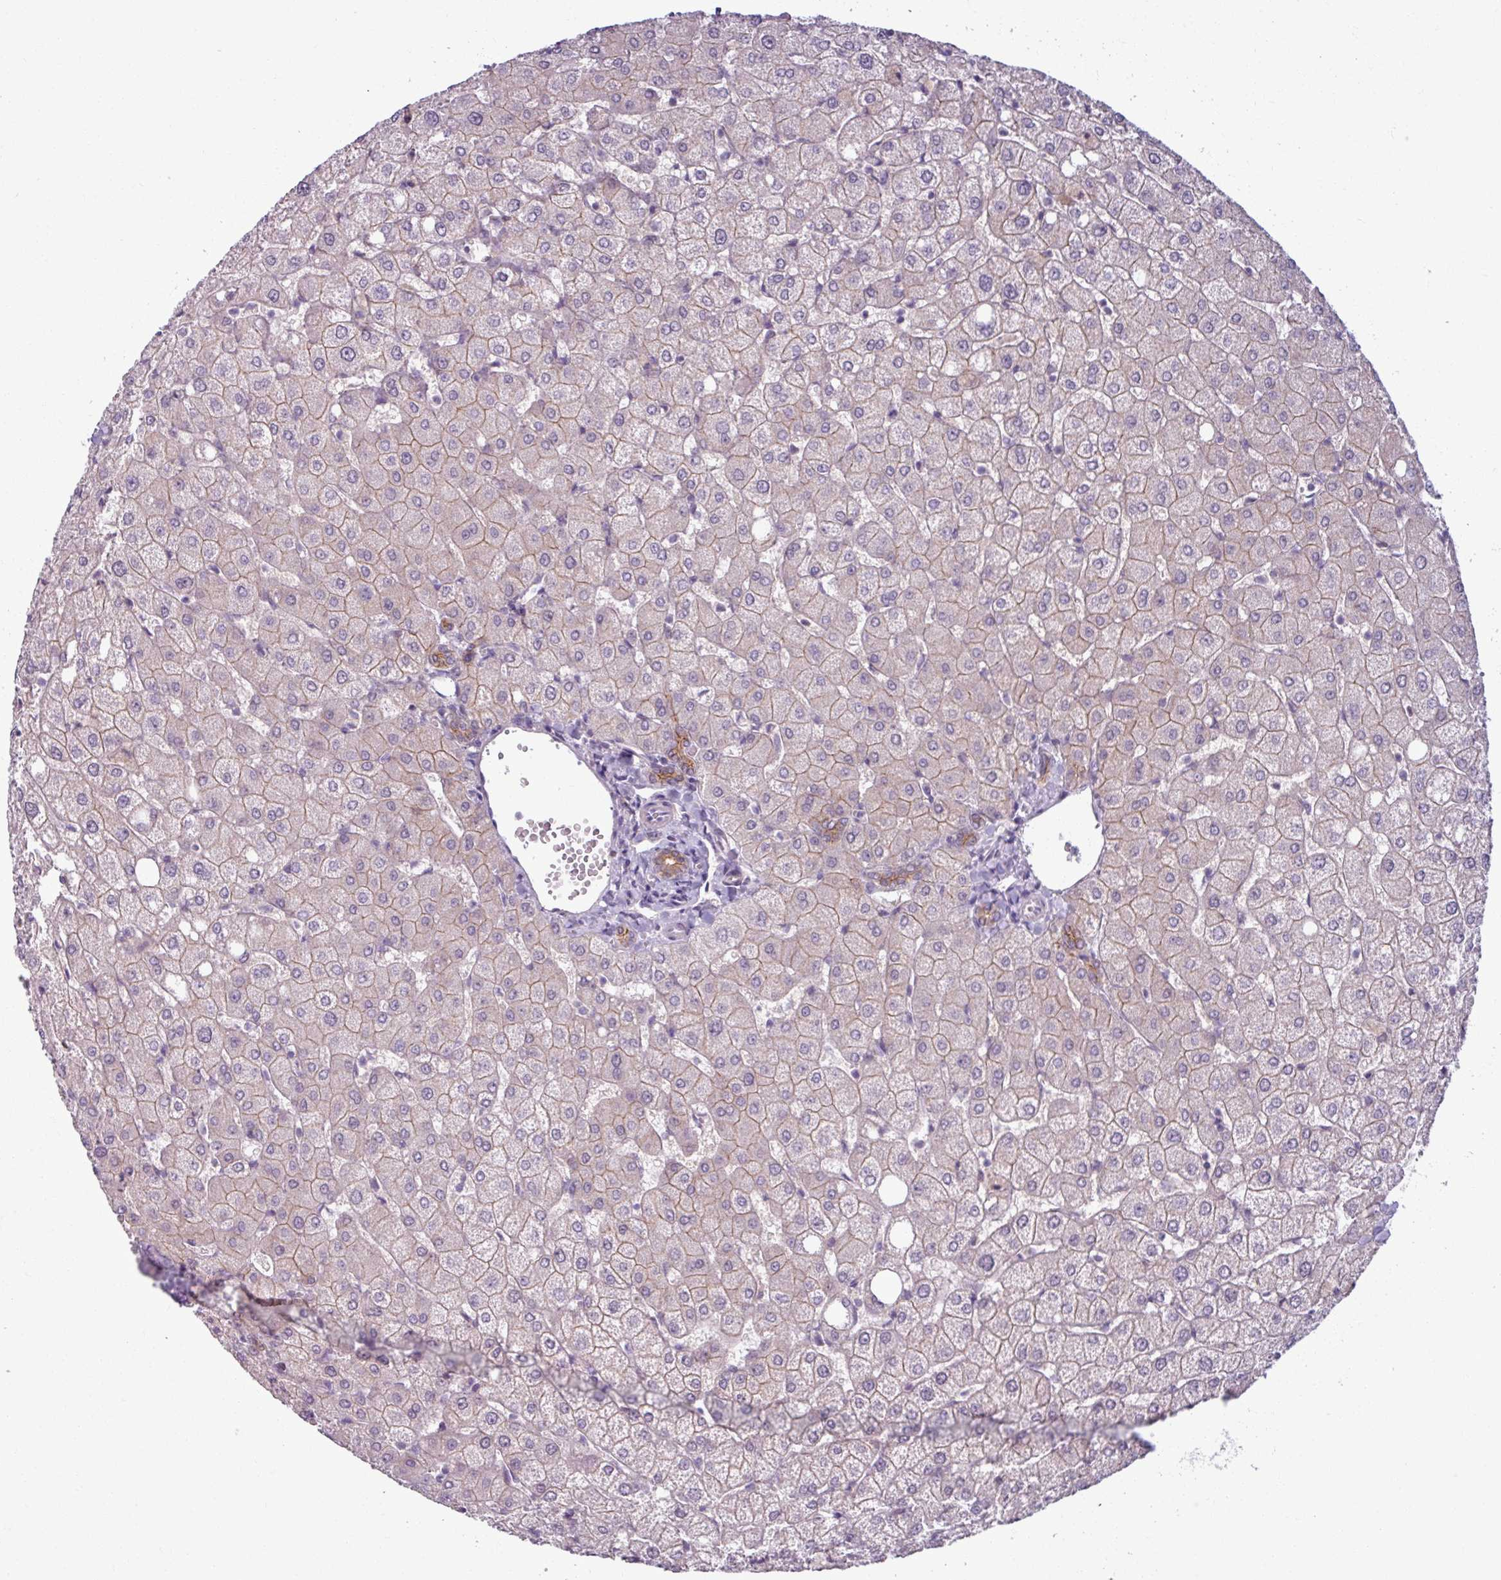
{"staining": {"intensity": "moderate", "quantity": ">75%", "location": "cytoplasmic/membranous"}, "tissue": "liver", "cell_type": "Cholangiocytes", "image_type": "normal", "snomed": [{"axis": "morphology", "description": "Normal tissue, NOS"}, {"axis": "topography", "description": "Liver"}], "caption": "An image of liver stained for a protein displays moderate cytoplasmic/membranous brown staining in cholangiocytes.", "gene": "PNMA6A", "patient": {"sex": "female", "age": 54}}